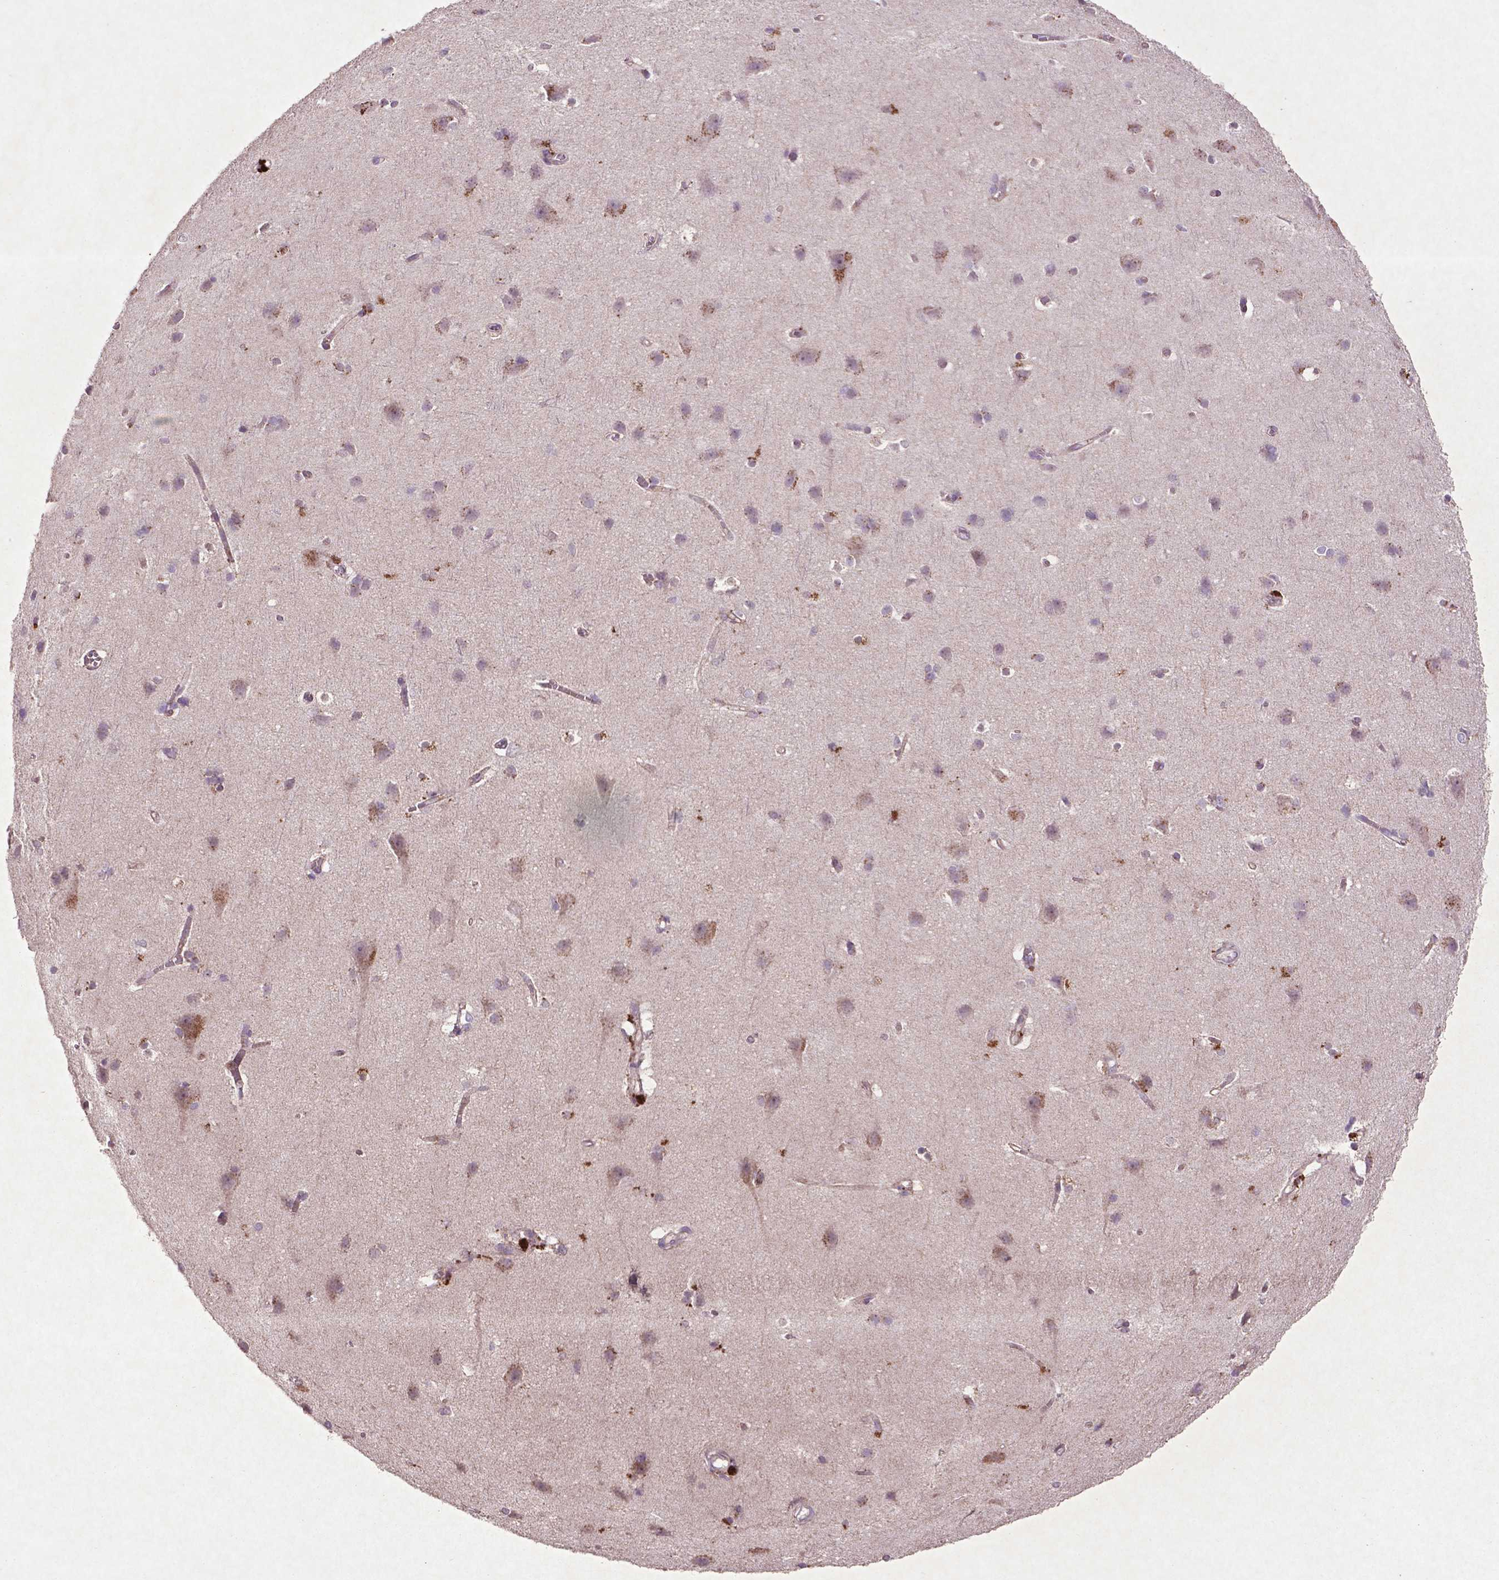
{"staining": {"intensity": "weak", "quantity": "<25%", "location": "cytoplasmic/membranous"}, "tissue": "cerebral cortex", "cell_type": "Endothelial cells", "image_type": "normal", "snomed": [{"axis": "morphology", "description": "Normal tissue, NOS"}, {"axis": "topography", "description": "Cerebral cortex"}], "caption": "The photomicrograph displays no significant positivity in endothelial cells of cerebral cortex.", "gene": "MTOR", "patient": {"sex": "male", "age": 37}}